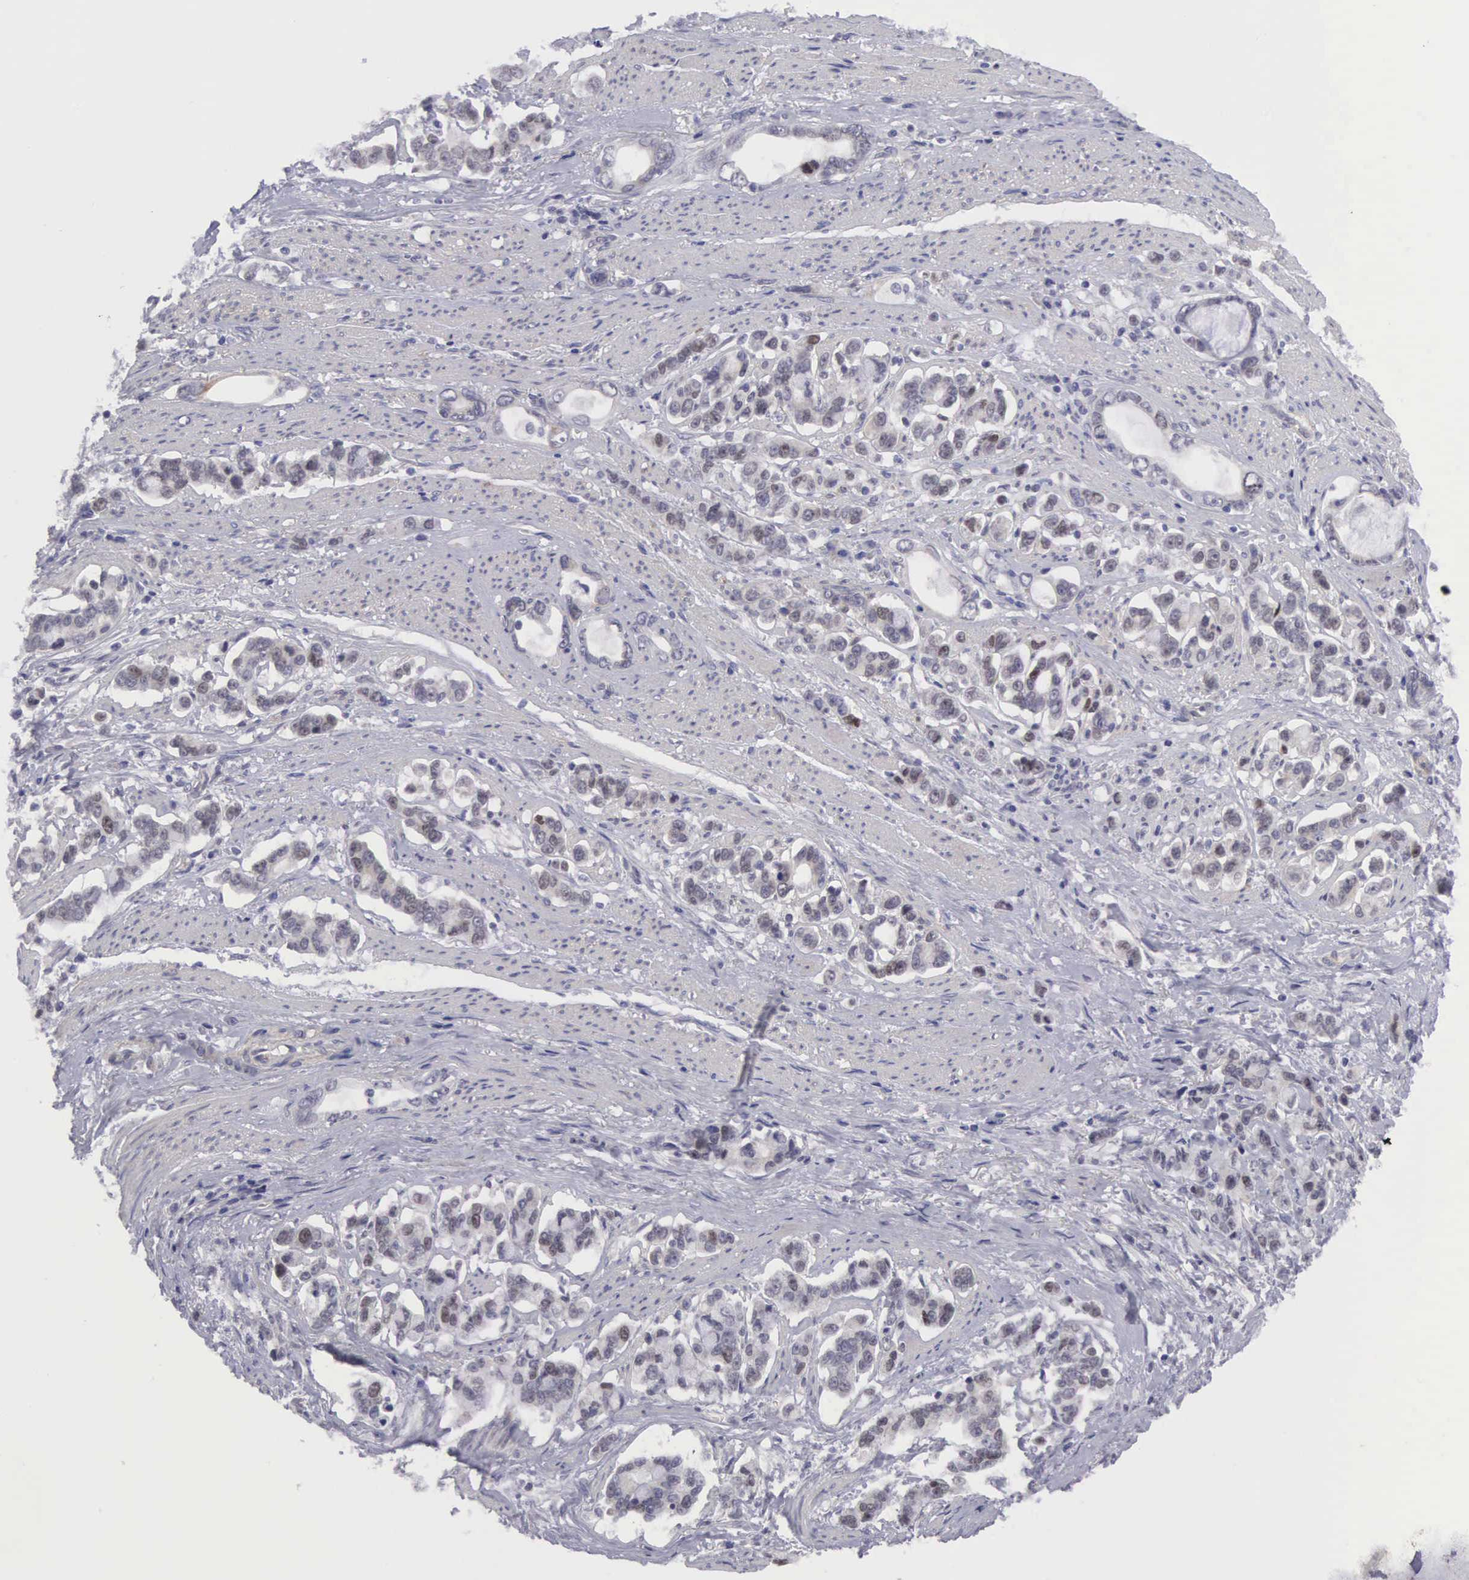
{"staining": {"intensity": "weak", "quantity": "<25%", "location": "cytoplasmic/membranous"}, "tissue": "stomach cancer", "cell_type": "Tumor cells", "image_type": "cancer", "snomed": [{"axis": "morphology", "description": "Adenocarcinoma, NOS"}, {"axis": "topography", "description": "Stomach"}], "caption": "Immunohistochemical staining of human stomach cancer (adenocarcinoma) shows no significant positivity in tumor cells.", "gene": "SOX11", "patient": {"sex": "male", "age": 78}}